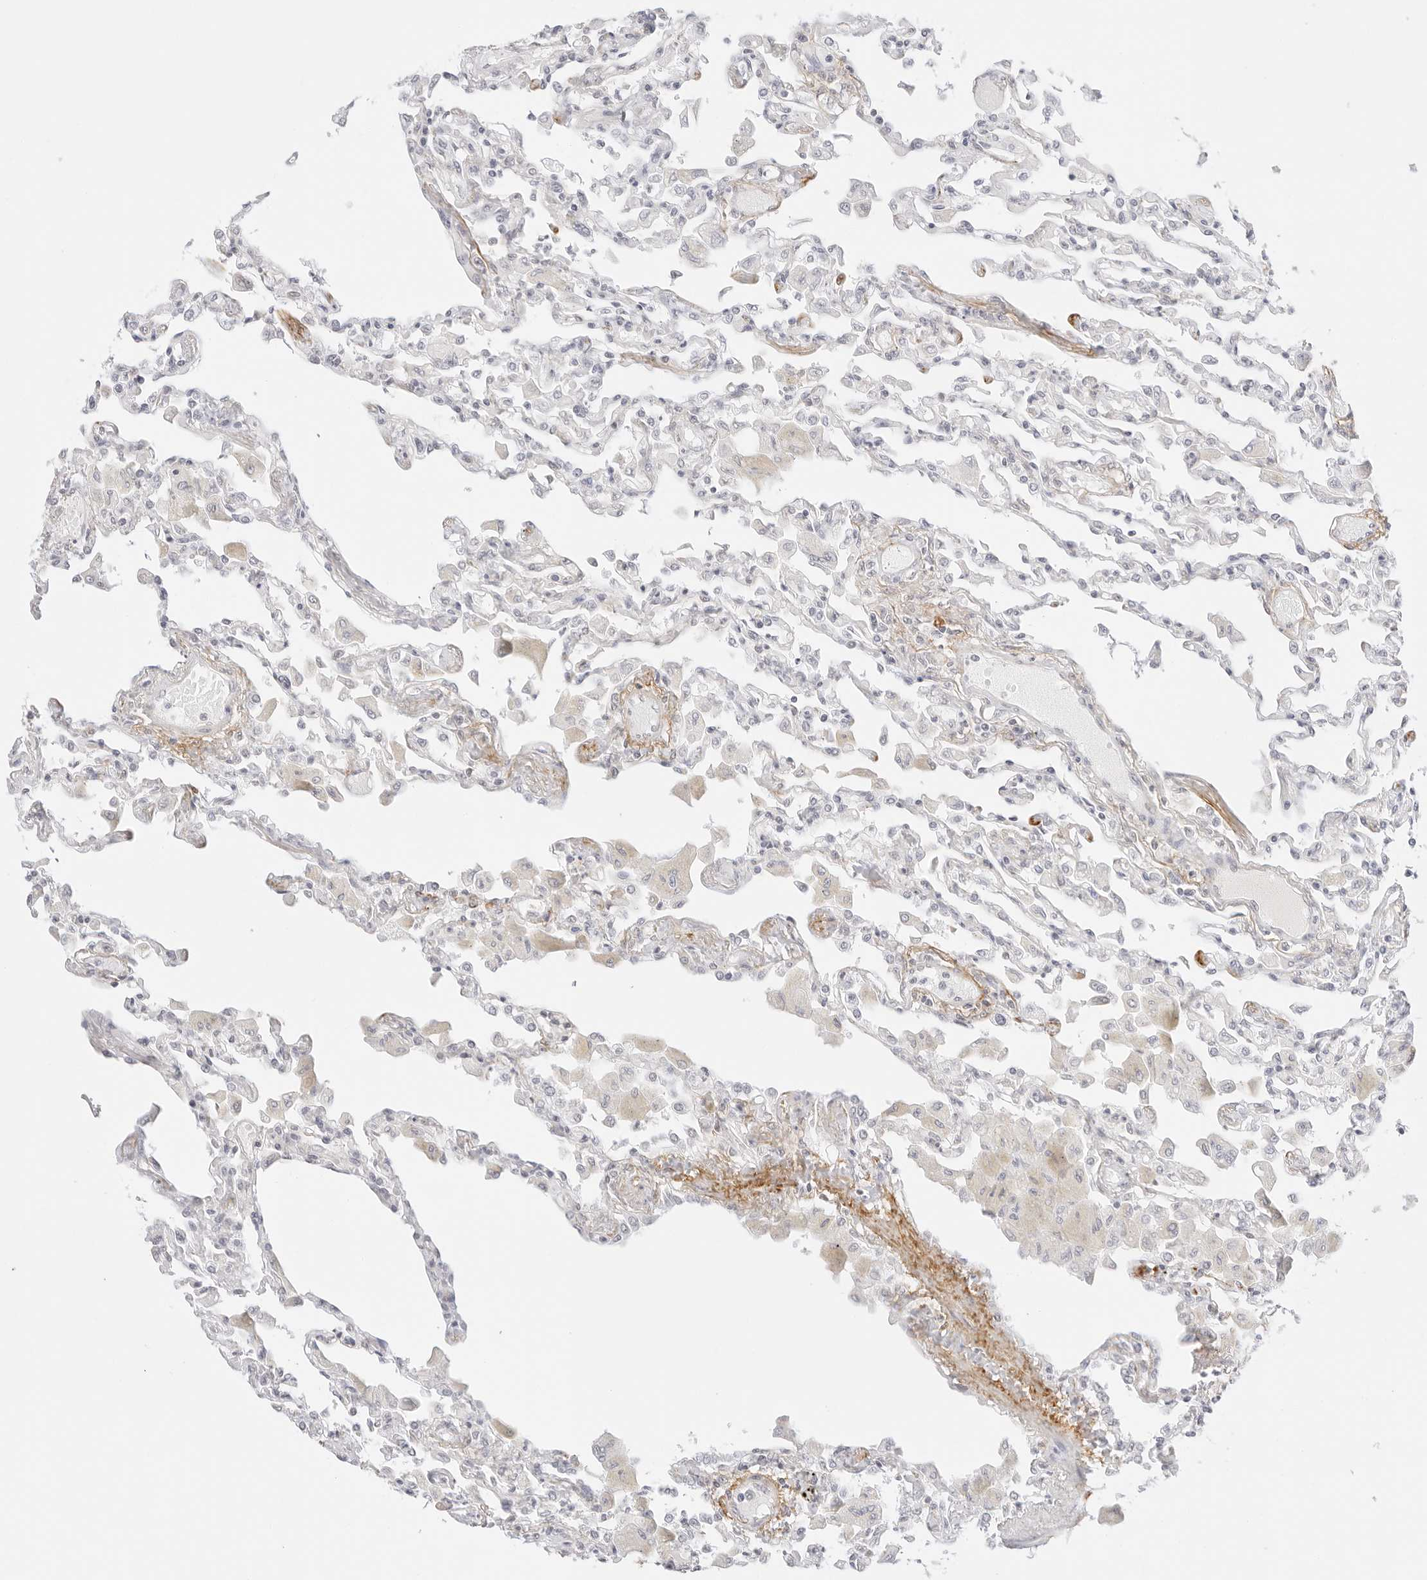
{"staining": {"intensity": "negative", "quantity": "none", "location": "none"}, "tissue": "lung", "cell_type": "Alveolar cells", "image_type": "normal", "snomed": [{"axis": "morphology", "description": "Normal tissue, NOS"}, {"axis": "topography", "description": "Bronchus"}, {"axis": "topography", "description": "Lung"}], "caption": "Immunohistochemical staining of normal lung shows no significant staining in alveolar cells.", "gene": "FBLN5", "patient": {"sex": "female", "age": 49}}